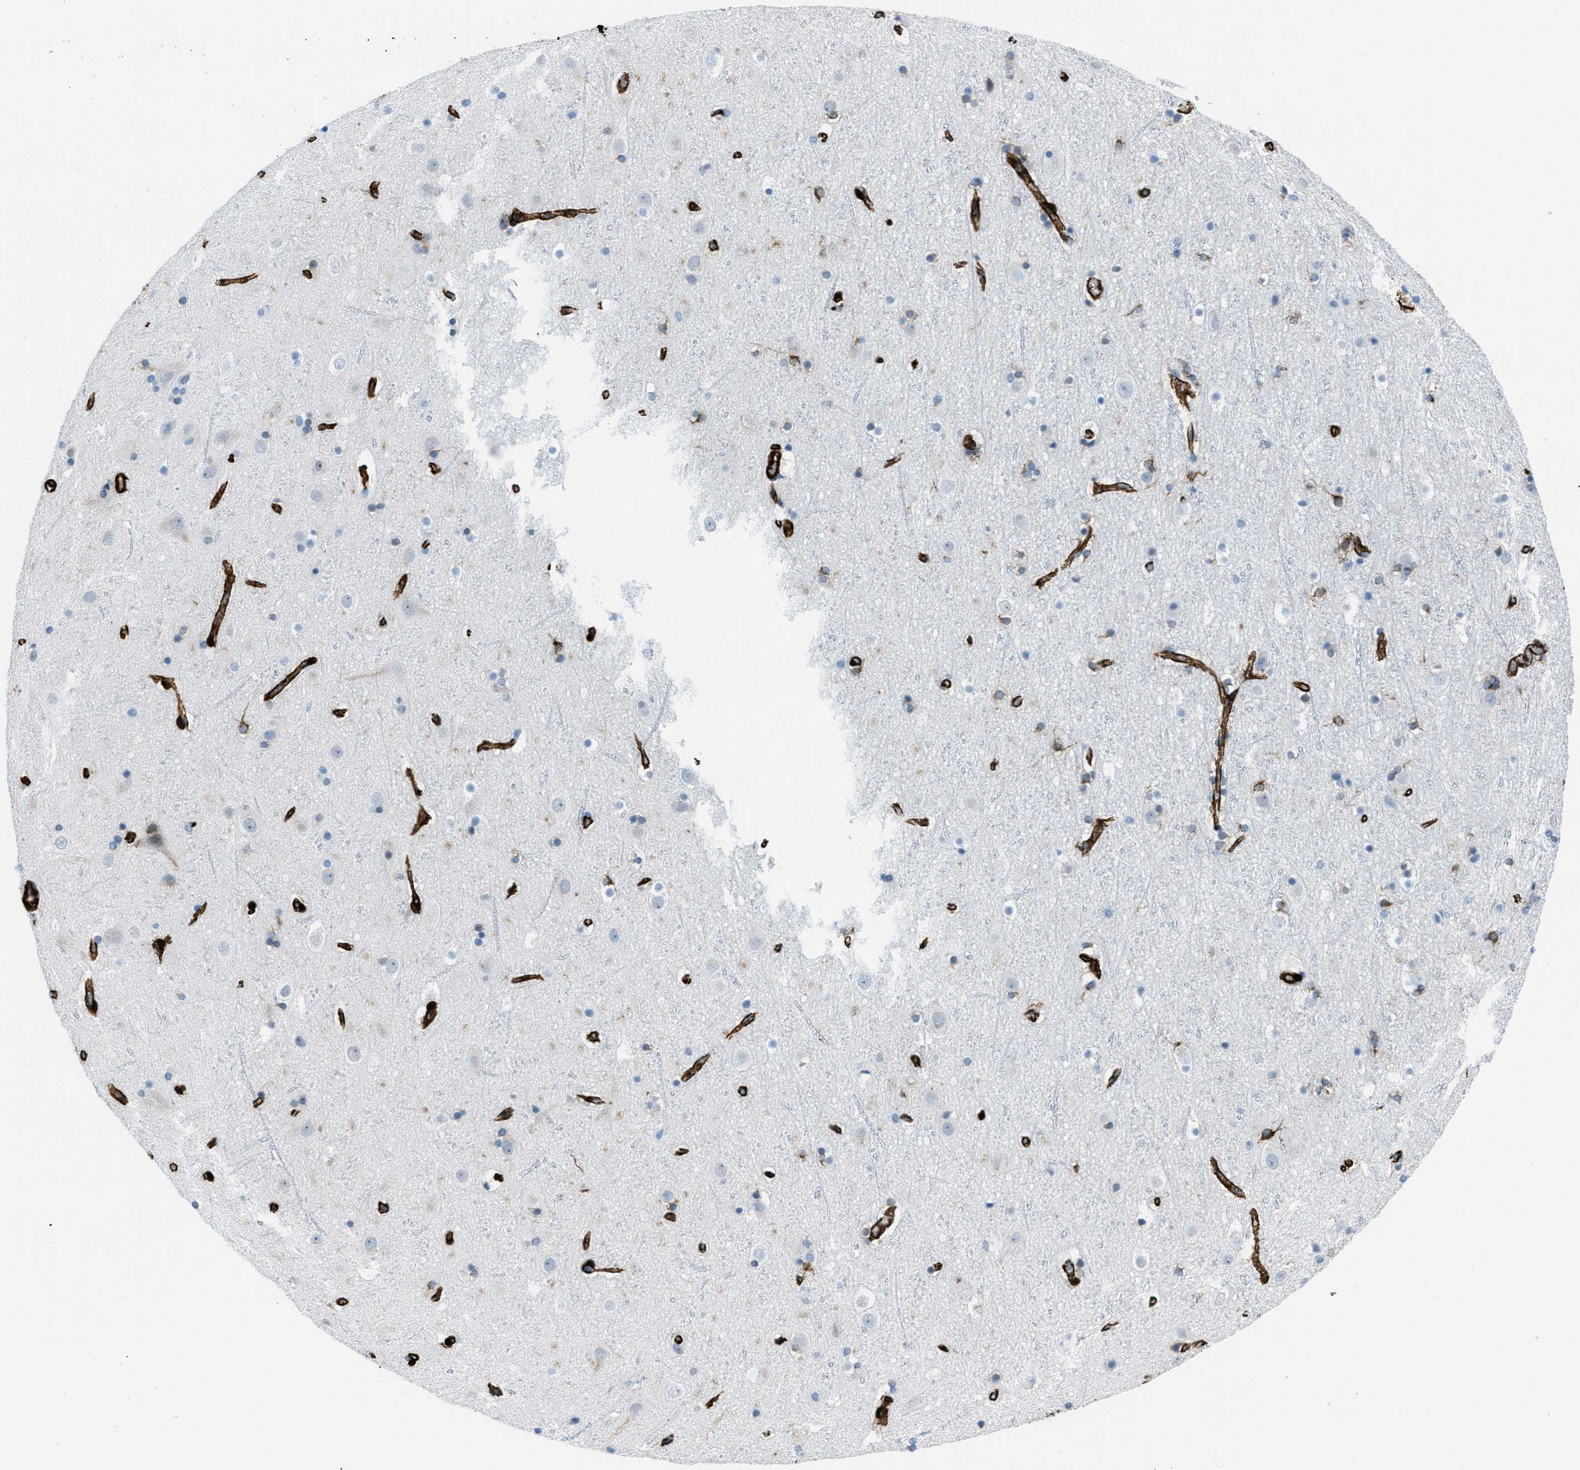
{"staining": {"intensity": "strong", "quantity": ">75%", "location": "cytoplasmic/membranous"}, "tissue": "cerebral cortex", "cell_type": "Endothelial cells", "image_type": "normal", "snomed": [{"axis": "morphology", "description": "Normal tissue, NOS"}, {"axis": "topography", "description": "Cerebral cortex"}], "caption": "This photomicrograph displays benign cerebral cortex stained with IHC to label a protein in brown. The cytoplasmic/membranous of endothelial cells show strong positivity for the protein. Nuclei are counter-stained blue.", "gene": "CALD1", "patient": {"sex": "male", "age": 45}}